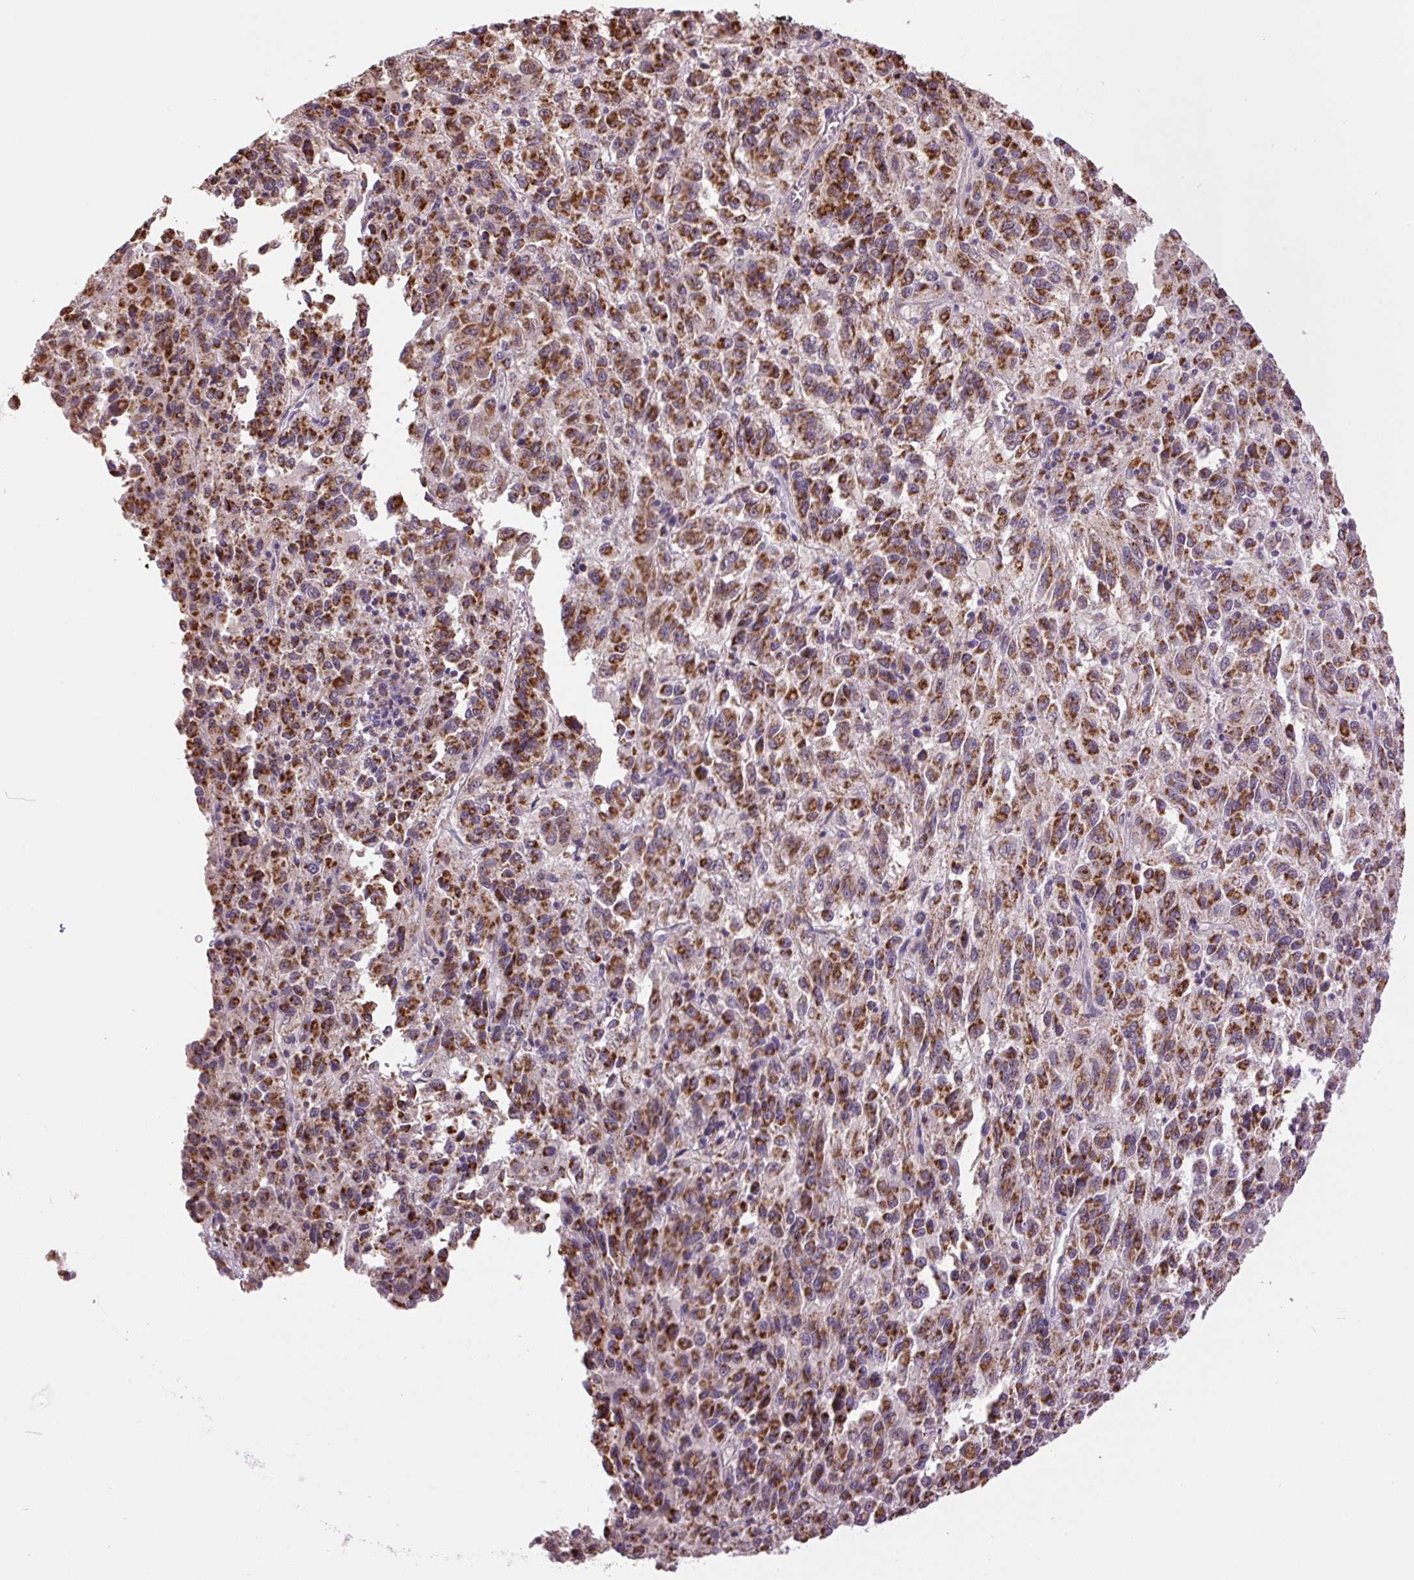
{"staining": {"intensity": "strong", "quantity": ">75%", "location": "cytoplasmic/membranous"}, "tissue": "melanoma", "cell_type": "Tumor cells", "image_type": "cancer", "snomed": [{"axis": "morphology", "description": "Malignant melanoma, Metastatic site"}, {"axis": "topography", "description": "Lung"}], "caption": "Tumor cells show high levels of strong cytoplasmic/membranous staining in approximately >75% of cells in human malignant melanoma (metastatic site). The staining was performed using DAB, with brown indicating positive protein expression. Nuclei are stained blue with hematoxylin.", "gene": "SGF29", "patient": {"sex": "male", "age": 64}}